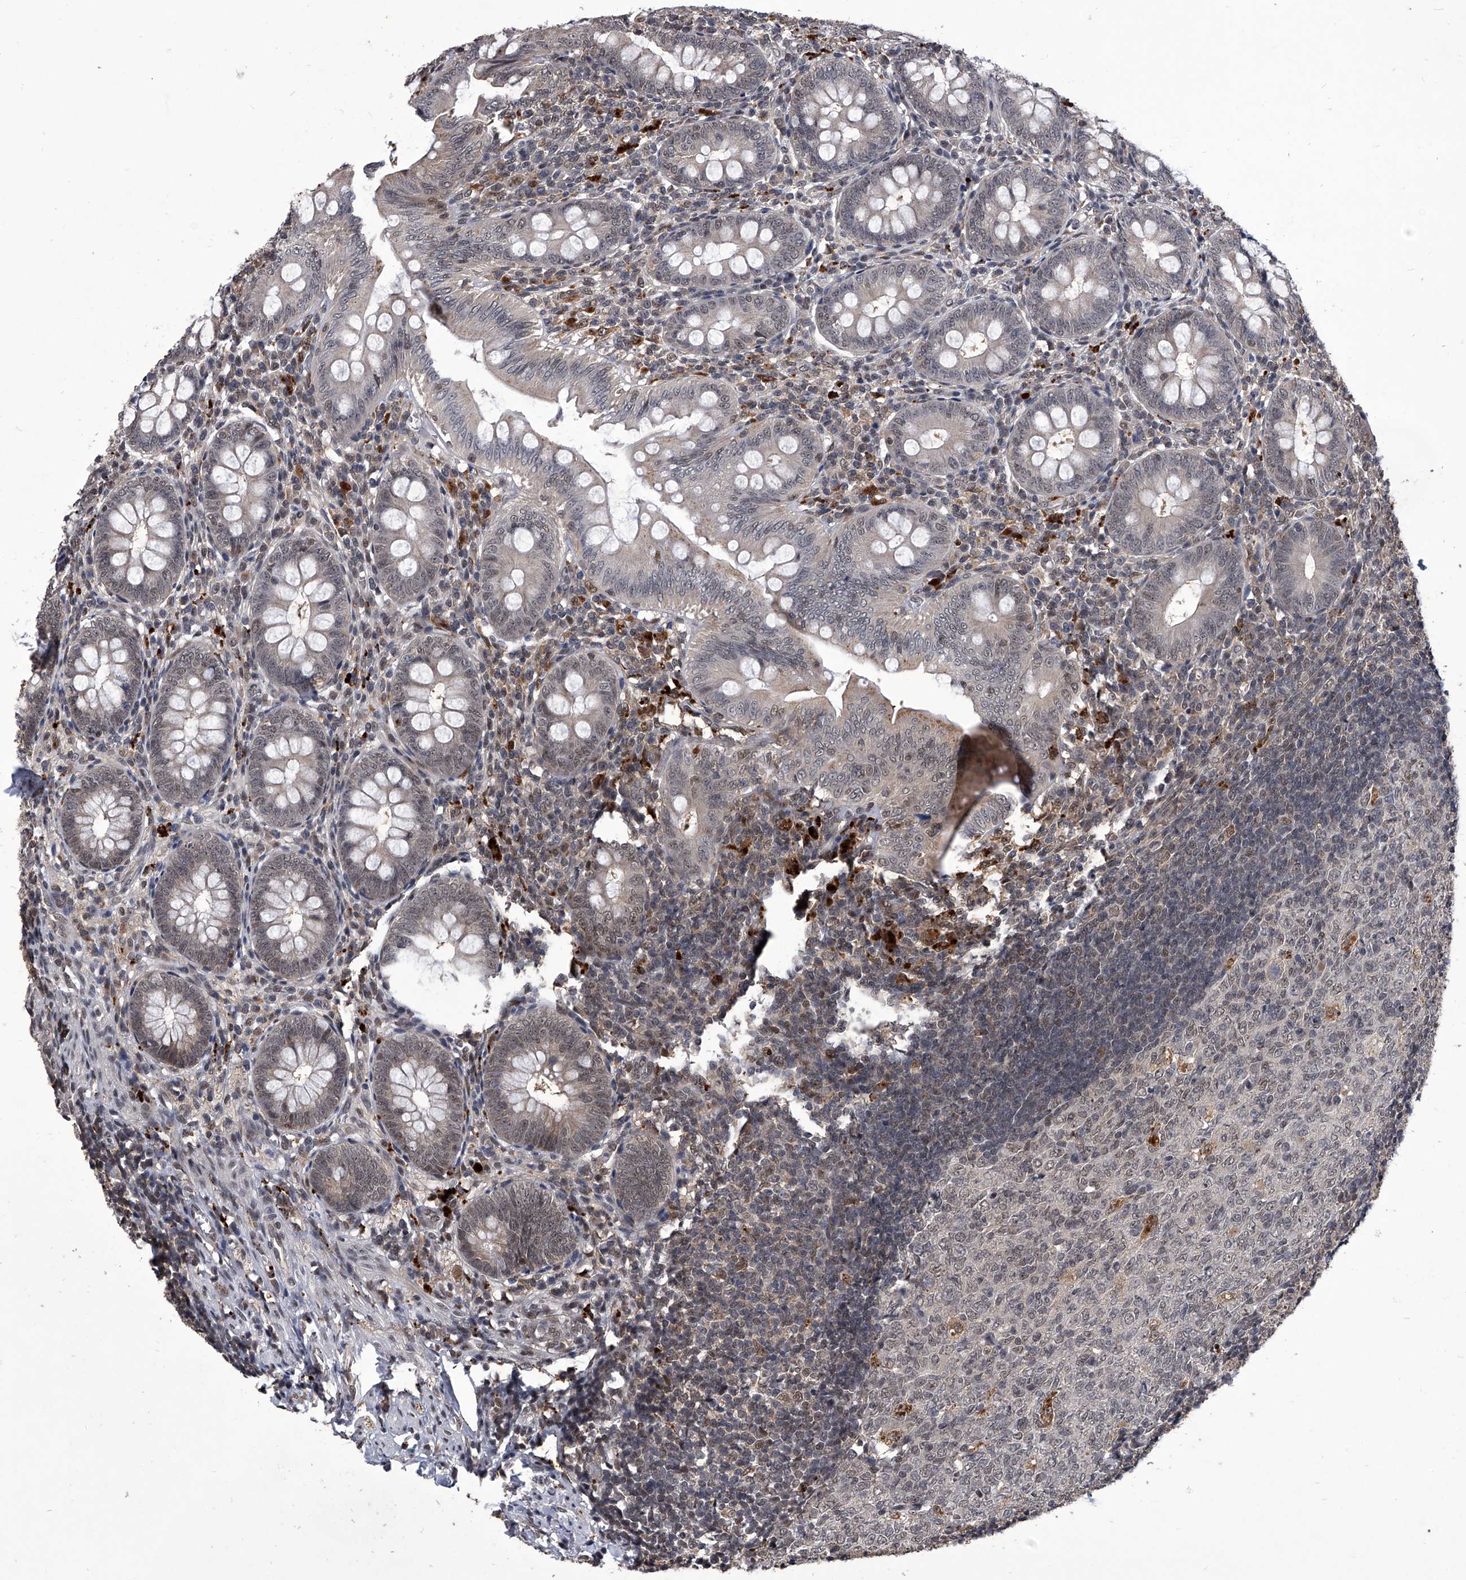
{"staining": {"intensity": "weak", "quantity": "<25%", "location": "nuclear"}, "tissue": "appendix", "cell_type": "Glandular cells", "image_type": "normal", "snomed": [{"axis": "morphology", "description": "Normal tissue, NOS"}, {"axis": "topography", "description": "Appendix"}], "caption": "Immunohistochemistry (IHC) of benign human appendix reveals no staining in glandular cells. (Immunohistochemistry (IHC), brightfield microscopy, high magnification).", "gene": "CMTR1", "patient": {"sex": "male", "age": 14}}